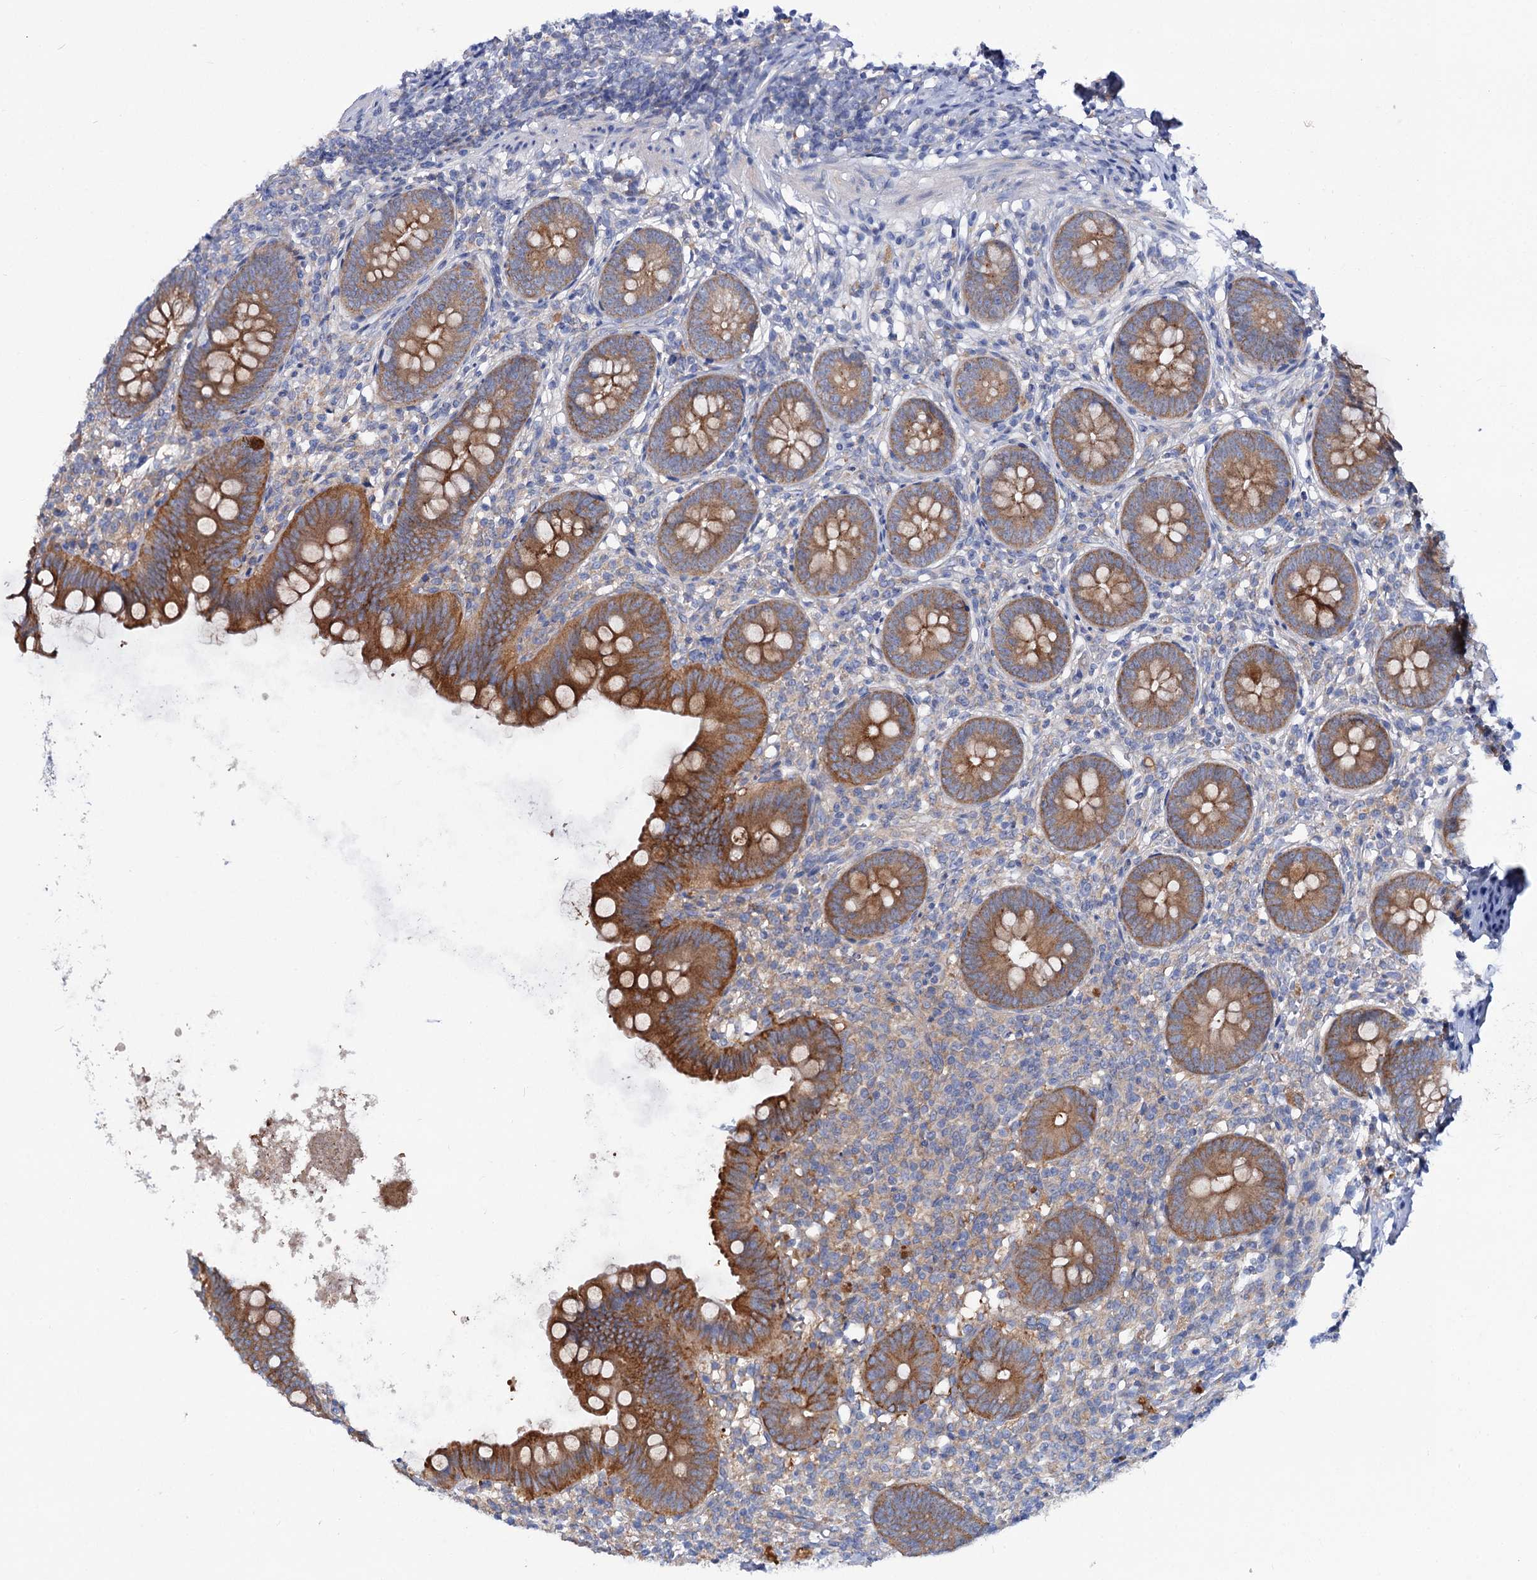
{"staining": {"intensity": "strong", "quantity": ">75%", "location": "cytoplasmic/membranous"}, "tissue": "appendix", "cell_type": "Glandular cells", "image_type": "normal", "snomed": [{"axis": "morphology", "description": "Normal tissue, NOS"}, {"axis": "topography", "description": "Appendix"}], "caption": "Immunohistochemistry (IHC) (DAB (3,3'-diaminobenzidine)) staining of normal appendix exhibits strong cytoplasmic/membranous protein positivity in about >75% of glandular cells.", "gene": "TRIM55", "patient": {"sex": "female", "age": 62}}